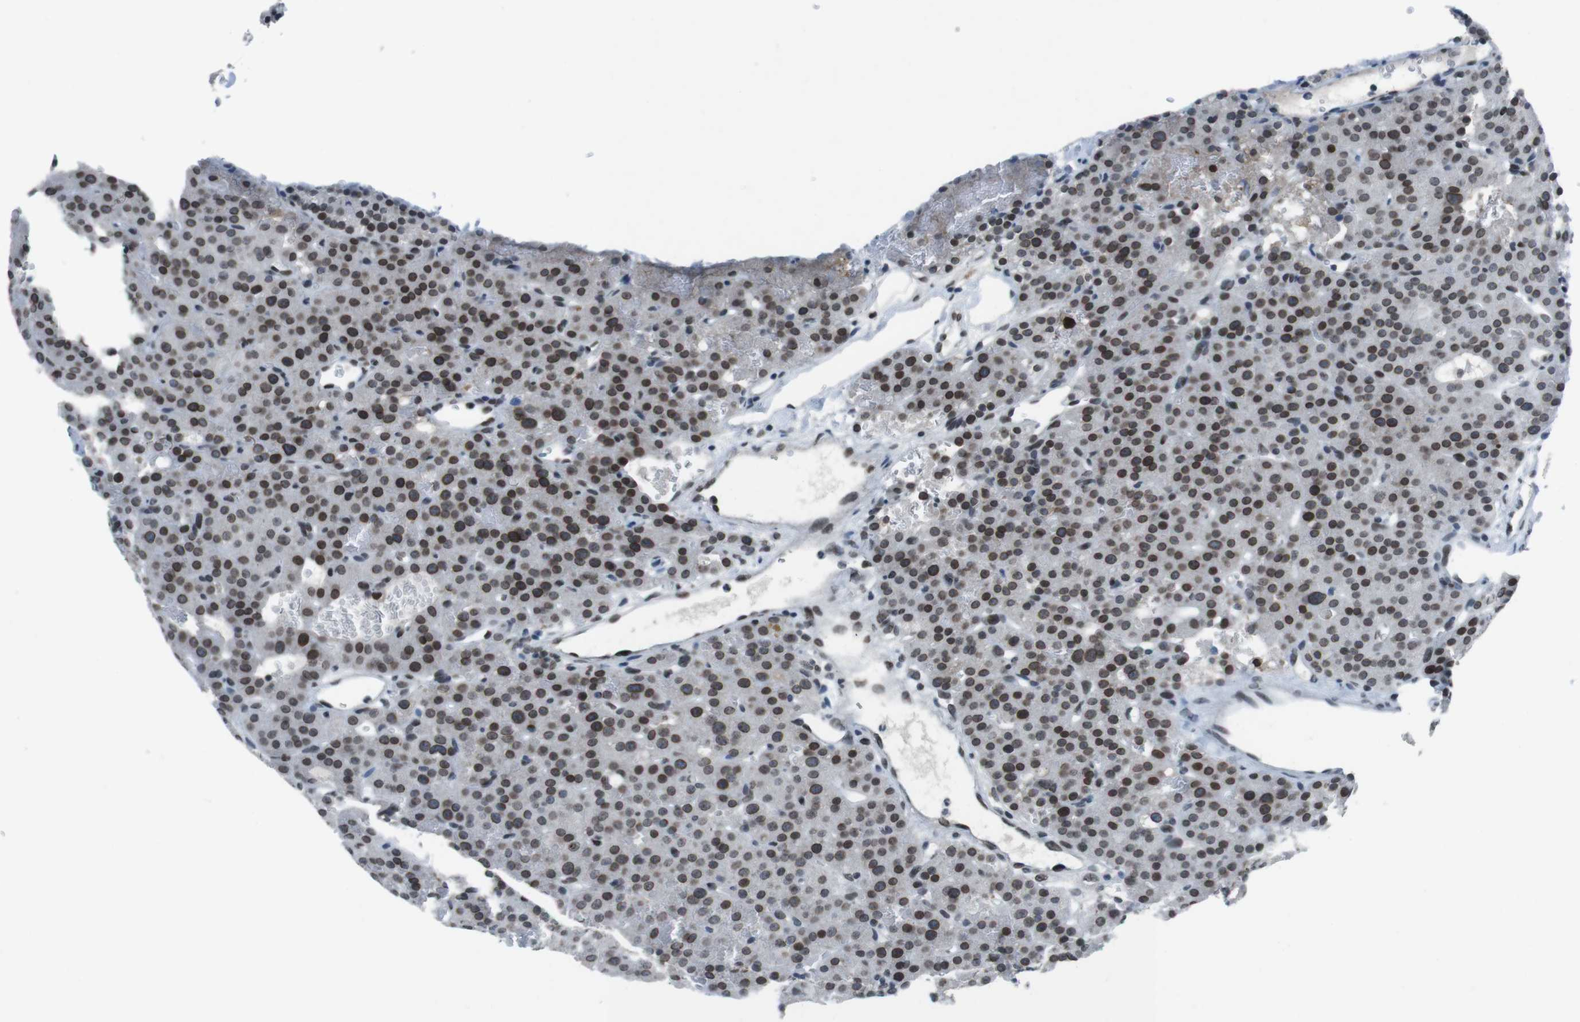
{"staining": {"intensity": "strong", "quantity": ">75%", "location": "cytoplasmic/membranous,nuclear"}, "tissue": "parathyroid gland", "cell_type": "Glandular cells", "image_type": "normal", "snomed": [{"axis": "morphology", "description": "Normal tissue, NOS"}, {"axis": "morphology", "description": "Adenoma, NOS"}, {"axis": "topography", "description": "Parathyroid gland"}], "caption": "High-power microscopy captured an immunohistochemistry micrograph of benign parathyroid gland, revealing strong cytoplasmic/membranous,nuclear positivity in about >75% of glandular cells.", "gene": "MAD1L1", "patient": {"sex": "female", "age": 81}}